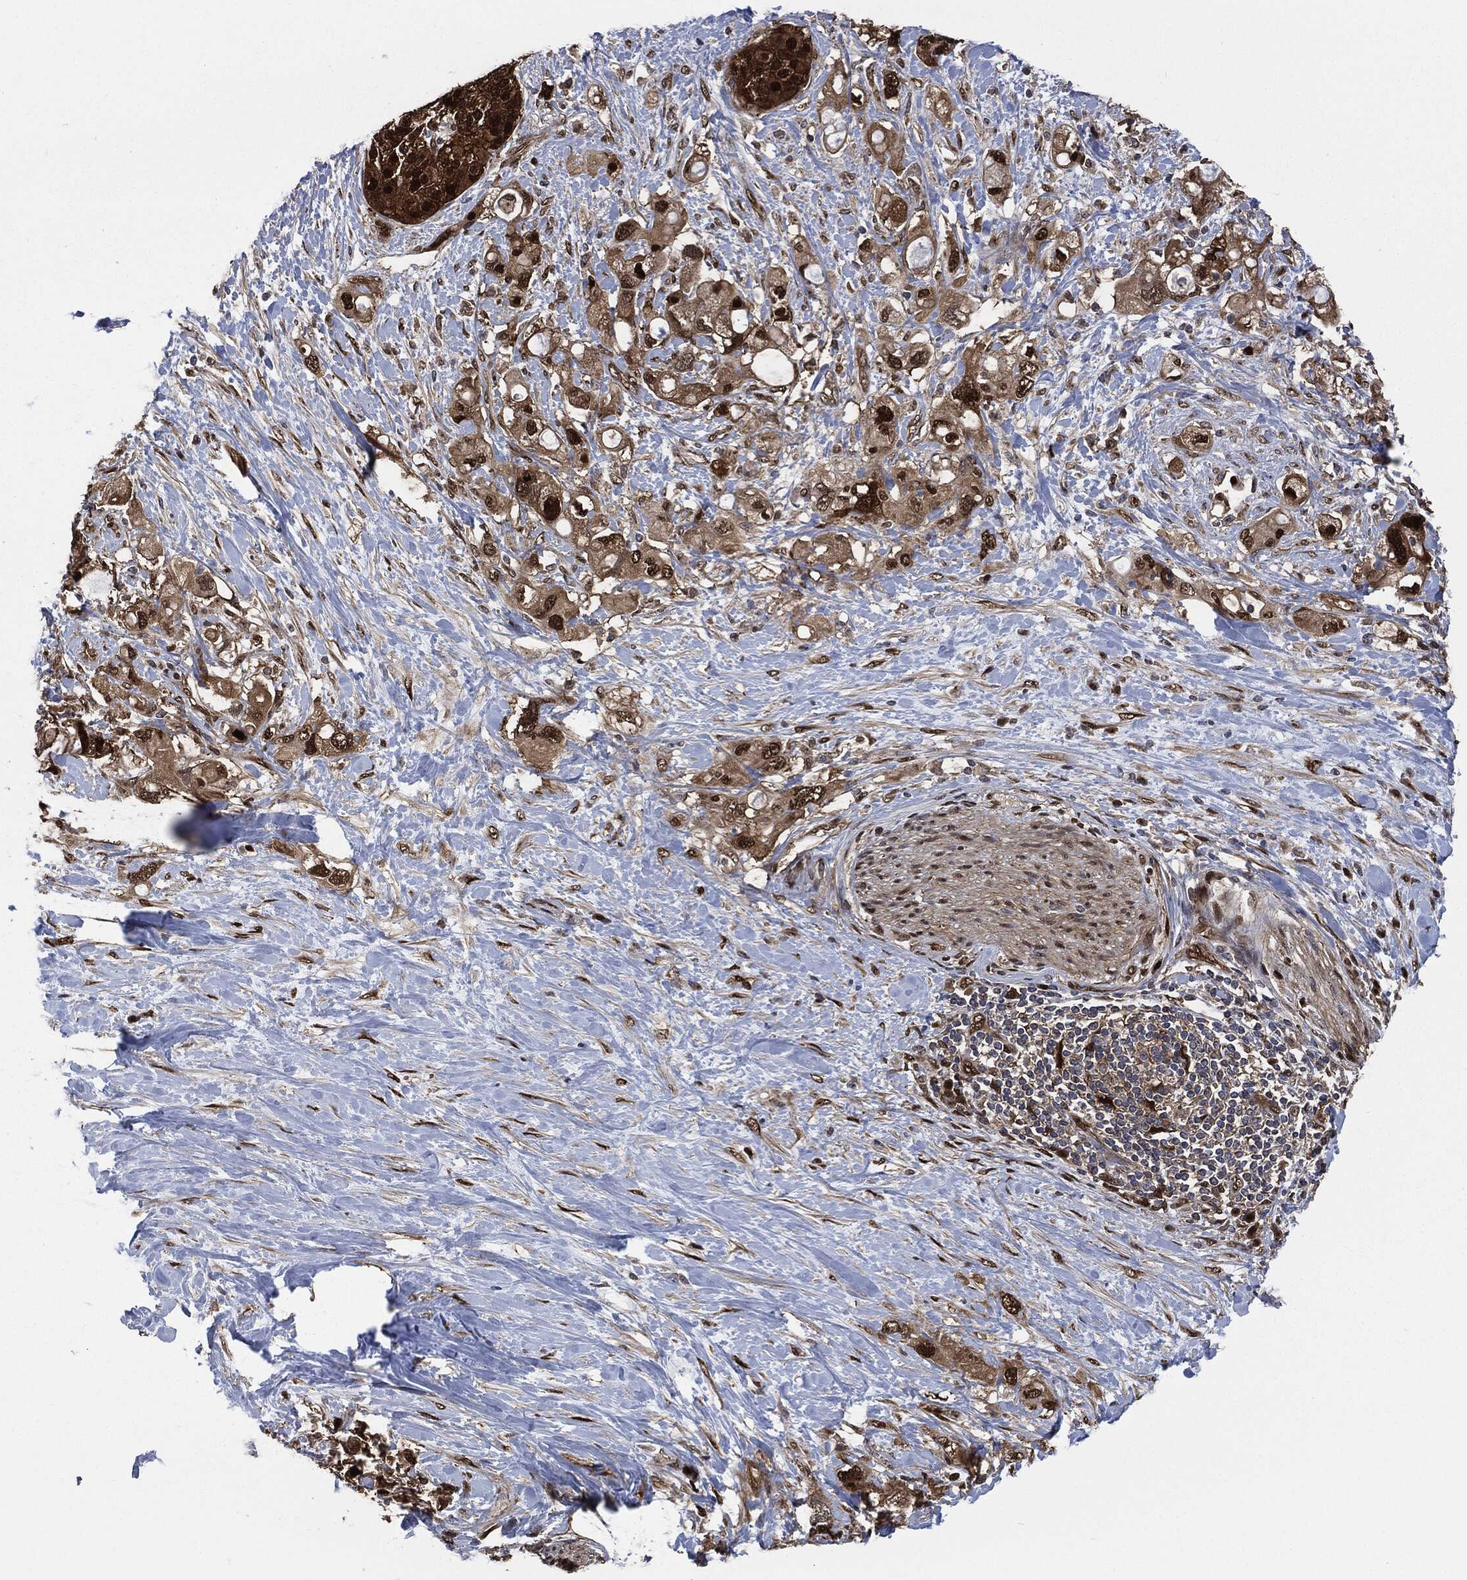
{"staining": {"intensity": "strong", "quantity": "25%-75%", "location": "cytoplasmic/membranous,nuclear"}, "tissue": "pancreatic cancer", "cell_type": "Tumor cells", "image_type": "cancer", "snomed": [{"axis": "morphology", "description": "Adenocarcinoma, NOS"}, {"axis": "topography", "description": "Pancreas"}], "caption": "Pancreatic cancer (adenocarcinoma) stained with a protein marker exhibits strong staining in tumor cells.", "gene": "DCTN1", "patient": {"sex": "female", "age": 56}}